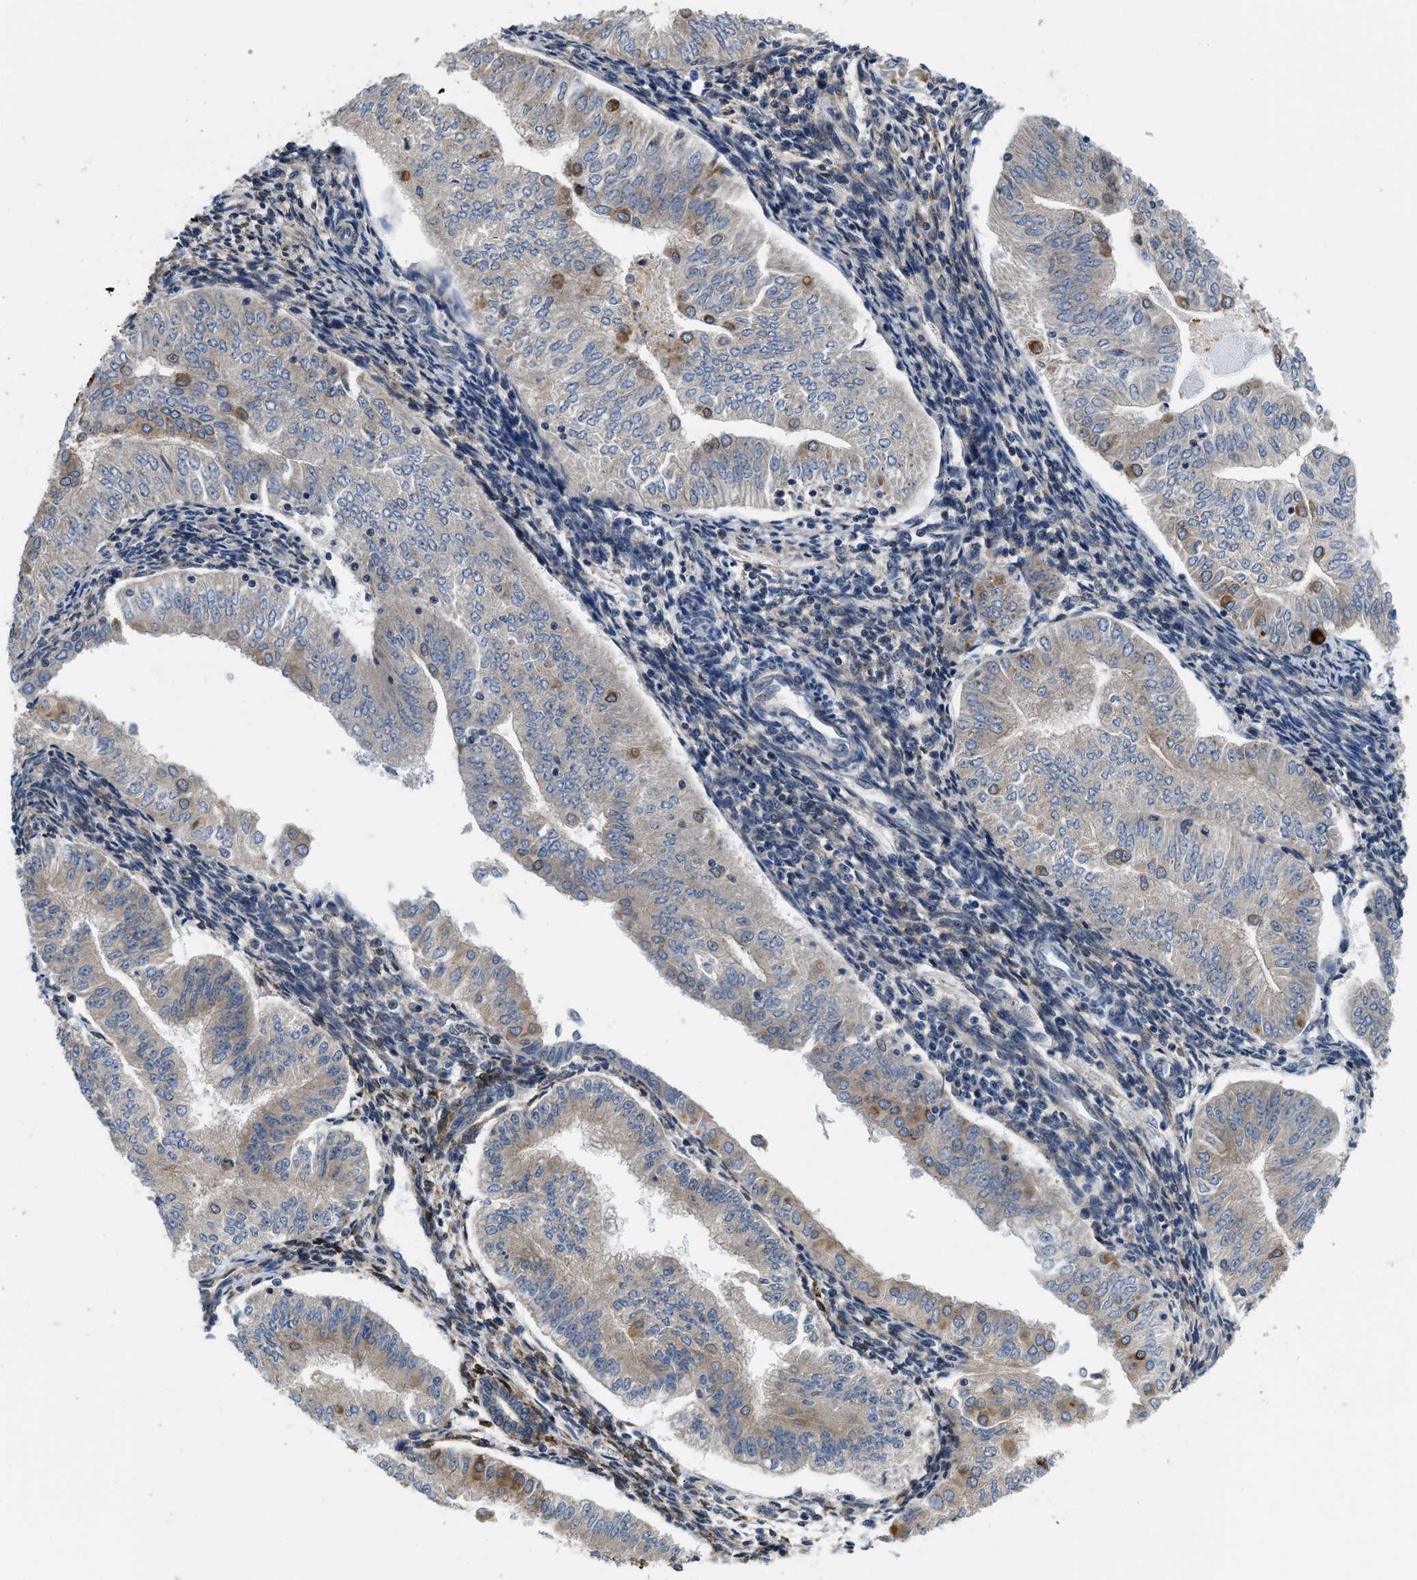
{"staining": {"intensity": "moderate", "quantity": "25%-75%", "location": "cytoplasmic/membranous"}, "tissue": "endometrial cancer", "cell_type": "Tumor cells", "image_type": "cancer", "snomed": [{"axis": "morphology", "description": "Normal tissue, NOS"}, {"axis": "morphology", "description": "Adenocarcinoma, NOS"}, {"axis": "topography", "description": "Endometrium"}], "caption": "Immunohistochemical staining of human endometrial cancer shows moderate cytoplasmic/membranous protein expression in about 25%-75% of tumor cells.", "gene": "ARL6IP5", "patient": {"sex": "female", "age": 53}}